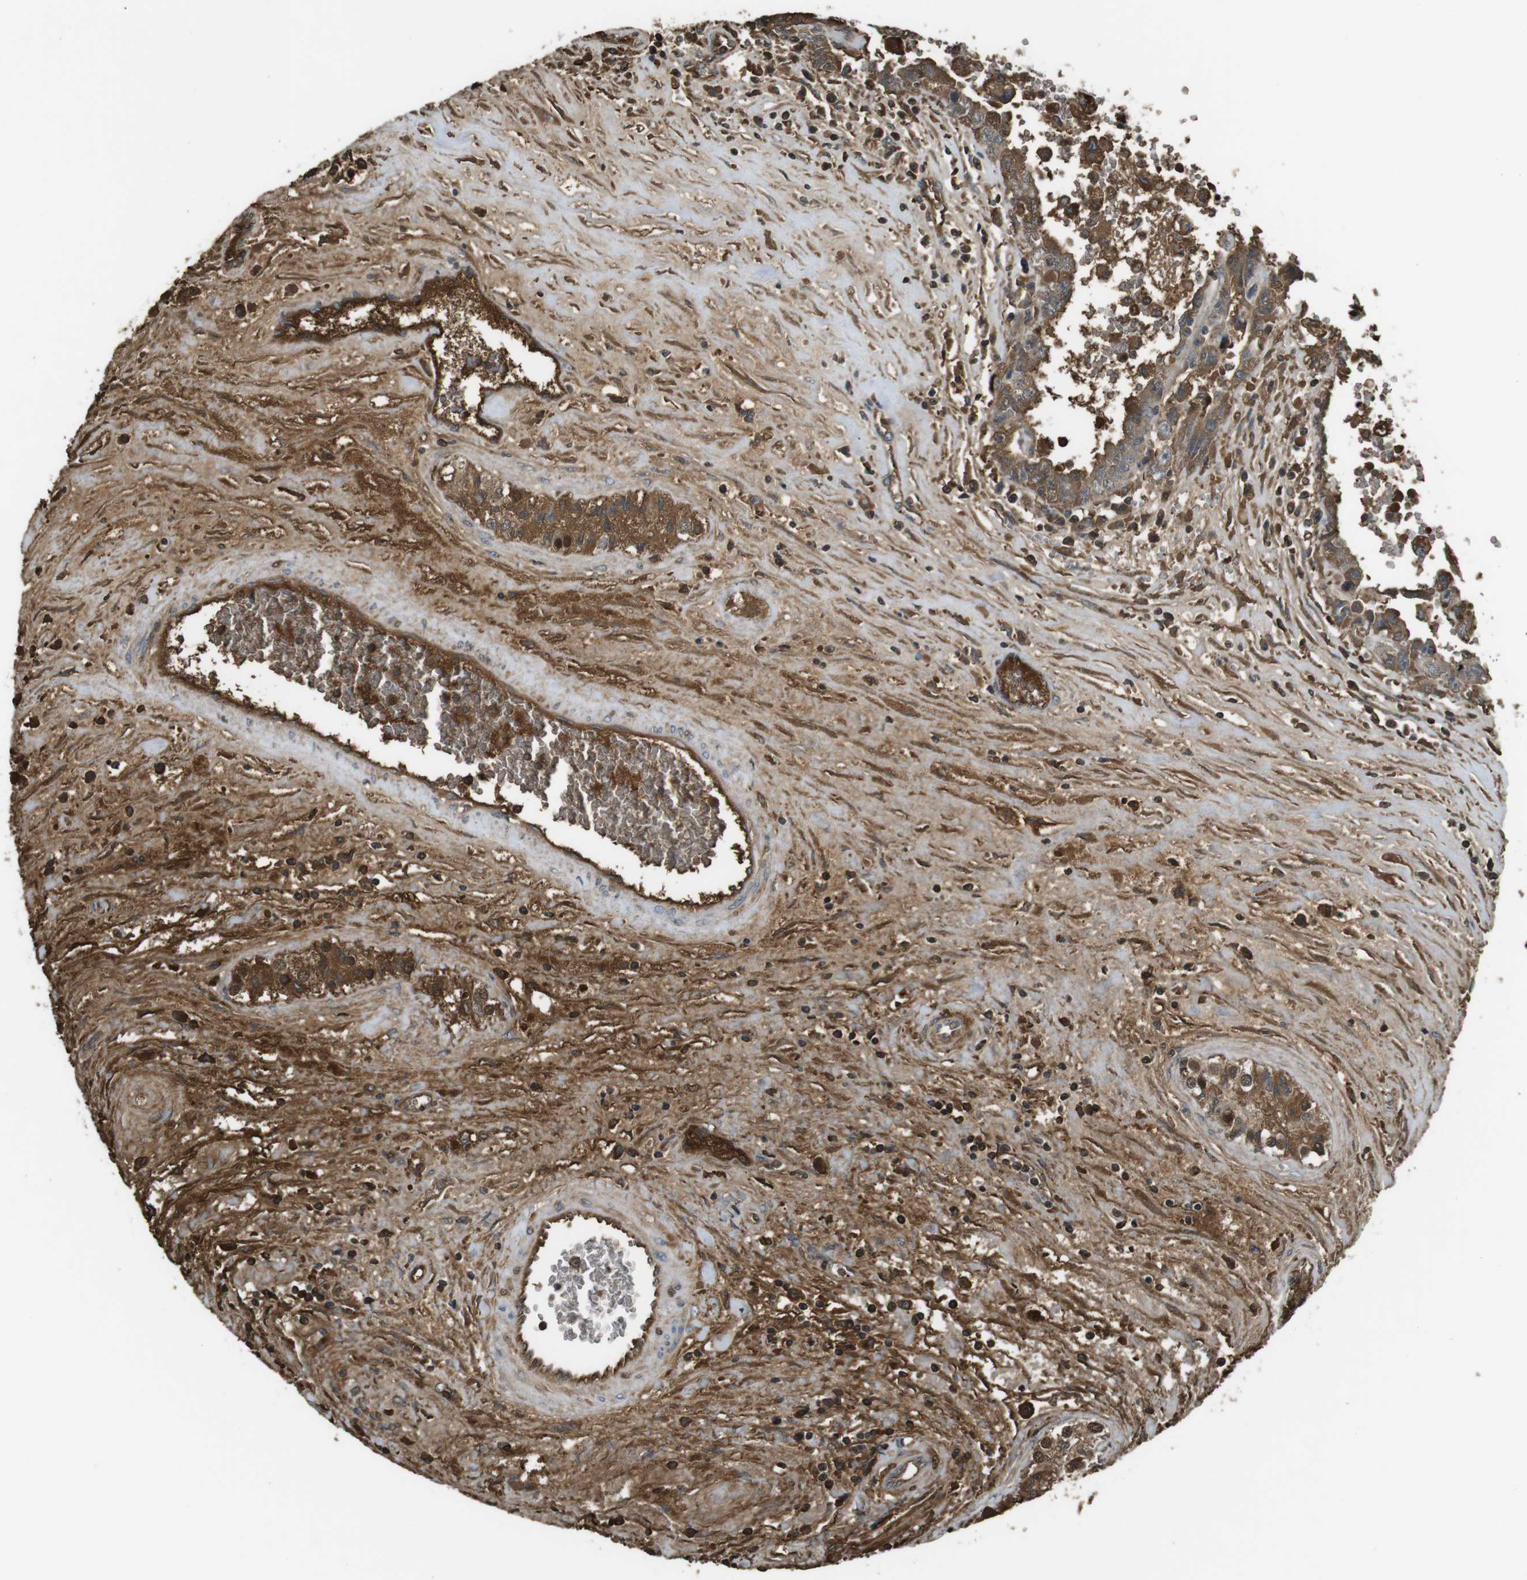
{"staining": {"intensity": "moderate", "quantity": ">75%", "location": "cytoplasmic/membranous"}, "tissue": "testis cancer", "cell_type": "Tumor cells", "image_type": "cancer", "snomed": [{"axis": "morphology", "description": "Carcinoma, Embryonal, NOS"}, {"axis": "topography", "description": "Testis"}], "caption": "Human testis embryonal carcinoma stained with a brown dye shows moderate cytoplasmic/membranous positive staining in approximately >75% of tumor cells.", "gene": "LTBP4", "patient": {"sex": "male", "age": 28}}